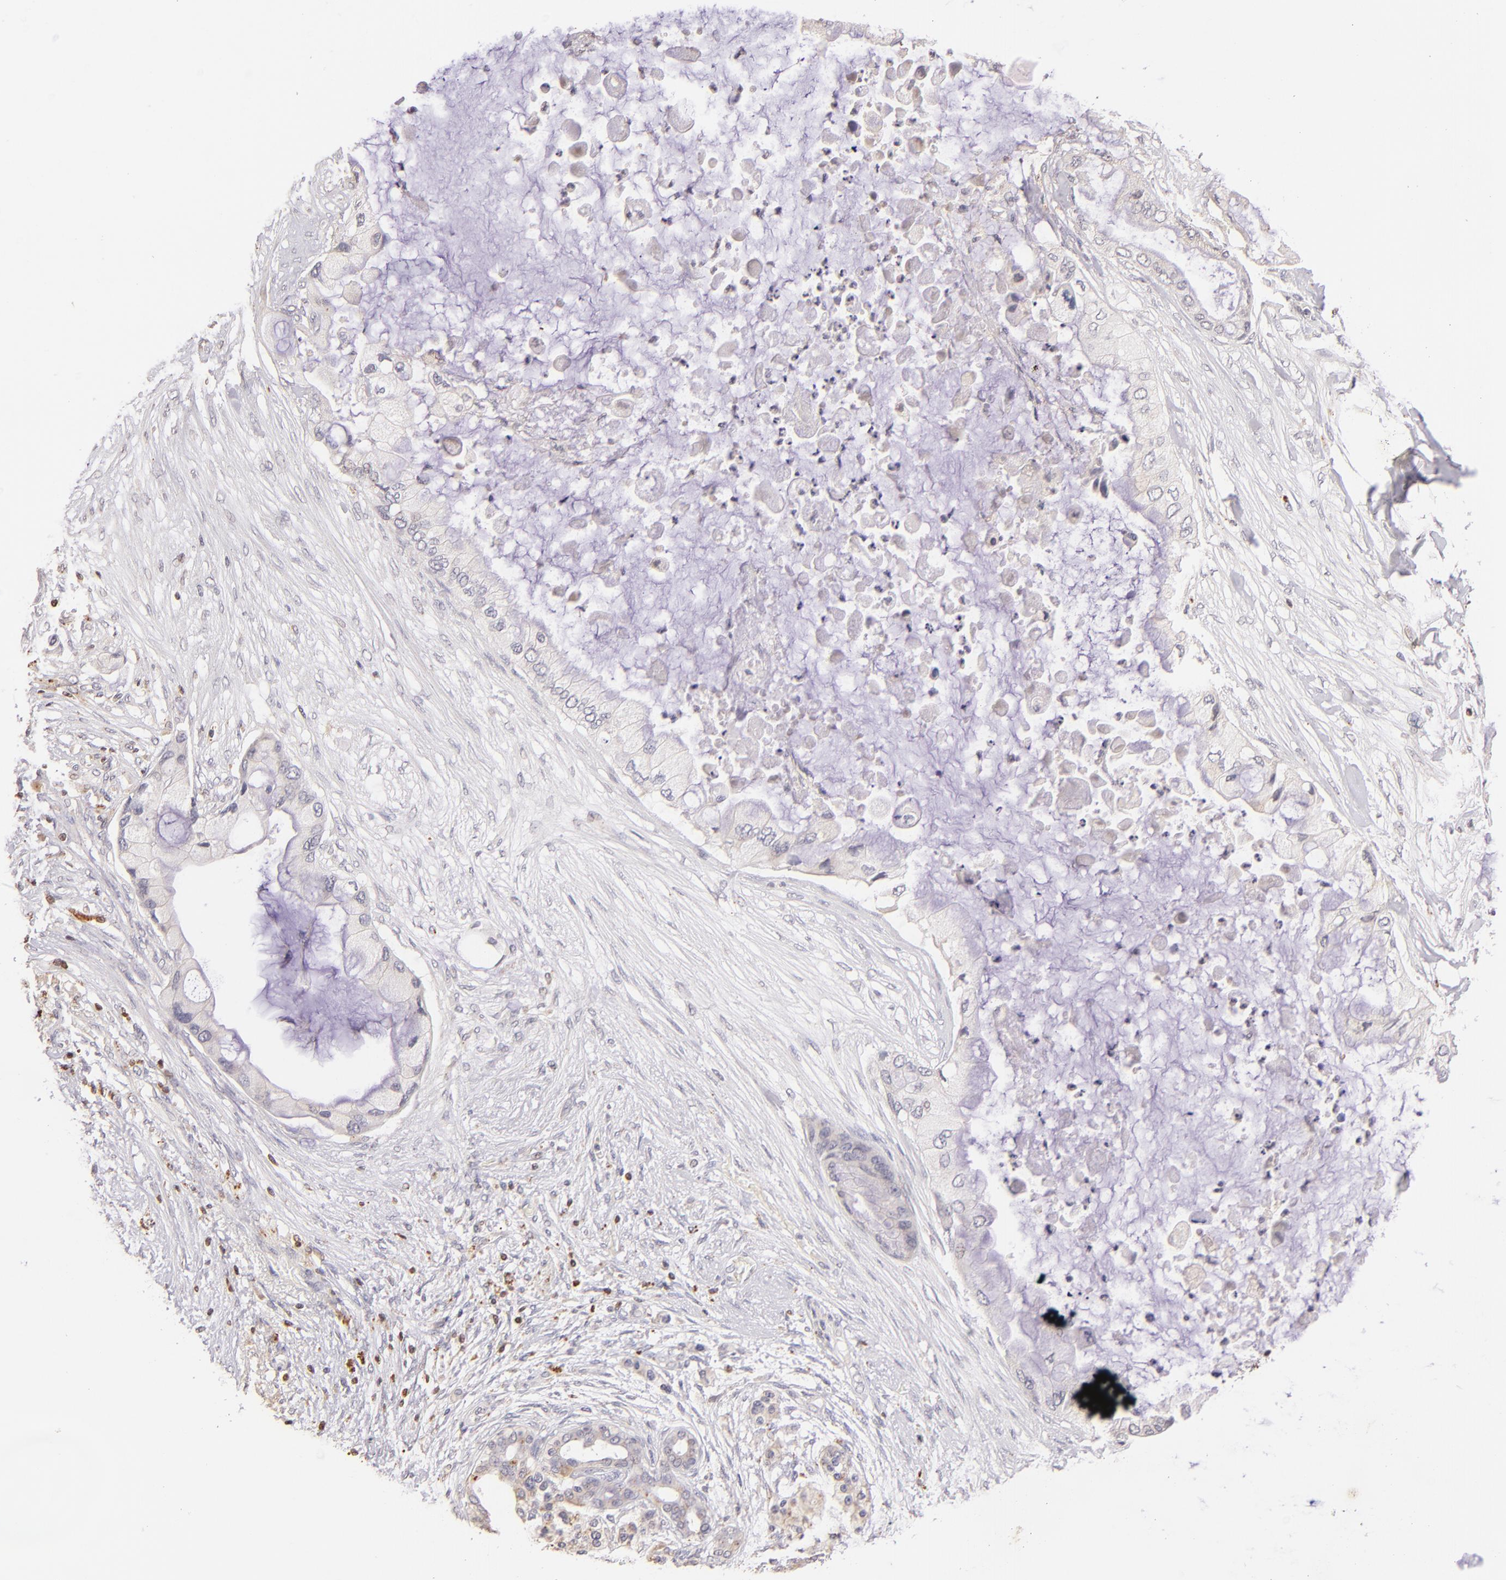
{"staining": {"intensity": "negative", "quantity": "none", "location": "none"}, "tissue": "pancreatic cancer", "cell_type": "Tumor cells", "image_type": "cancer", "snomed": [{"axis": "morphology", "description": "Adenocarcinoma, NOS"}, {"axis": "topography", "description": "Pancreas"}], "caption": "IHC of human adenocarcinoma (pancreatic) demonstrates no positivity in tumor cells.", "gene": "ZAP70", "patient": {"sex": "female", "age": 59}}